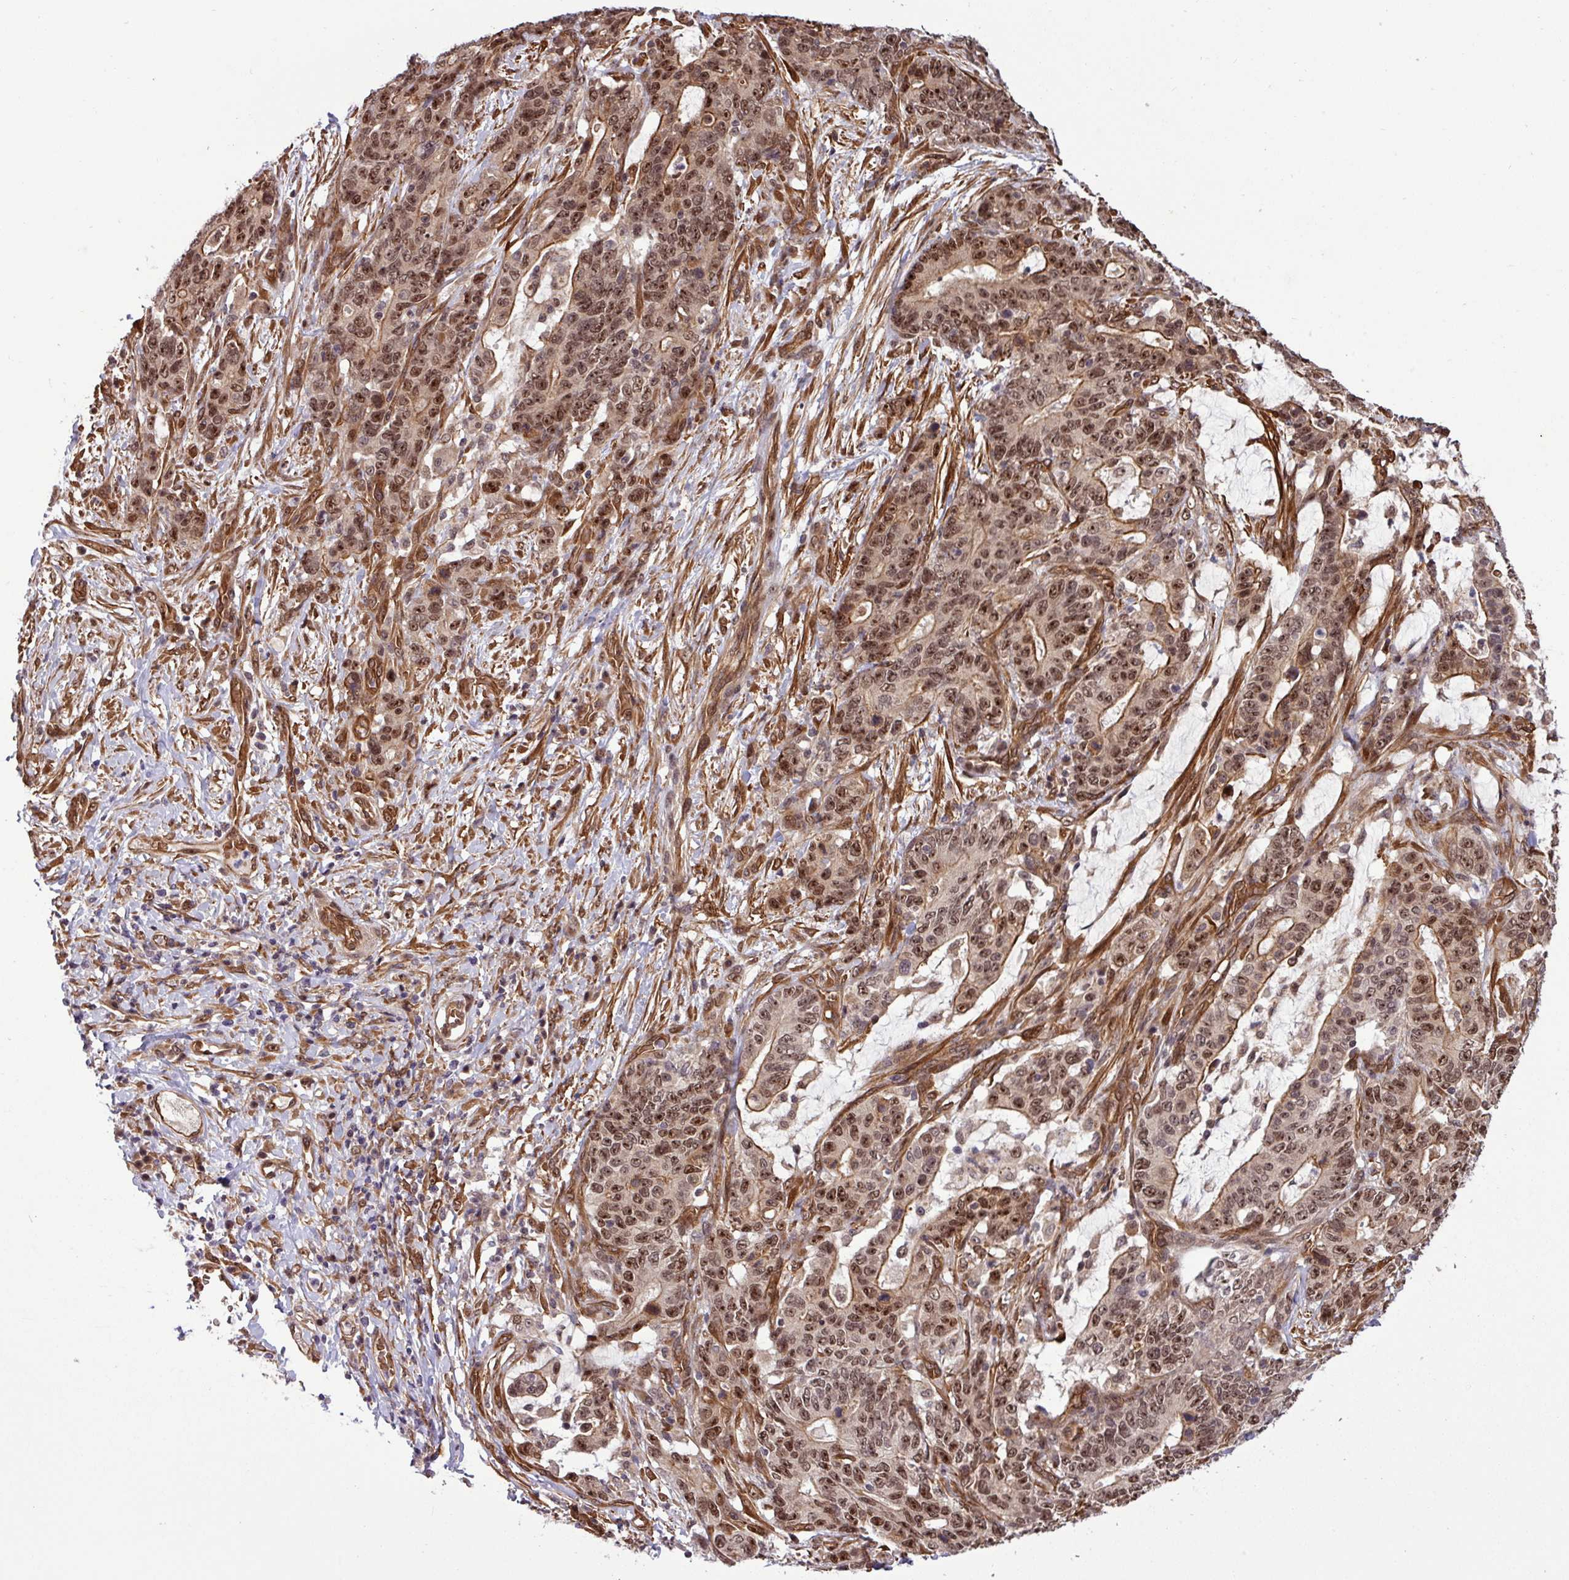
{"staining": {"intensity": "moderate", "quantity": ">75%", "location": "cytoplasmic/membranous,nuclear"}, "tissue": "stomach cancer", "cell_type": "Tumor cells", "image_type": "cancer", "snomed": [{"axis": "morphology", "description": "Normal tissue, NOS"}, {"axis": "morphology", "description": "Adenocarcinoma, NOS"}, {"axis": "topography", "description": "Stomach"}], "caption": "Stomach adenocarcinoma stained with a brown dye exhibits moderate cytoplasmic/membranous and nuclear positive expression in approximately >75% of tumor cells.", "gene": "C7orf50", "patient": {"sex": "female", "age": 64}}